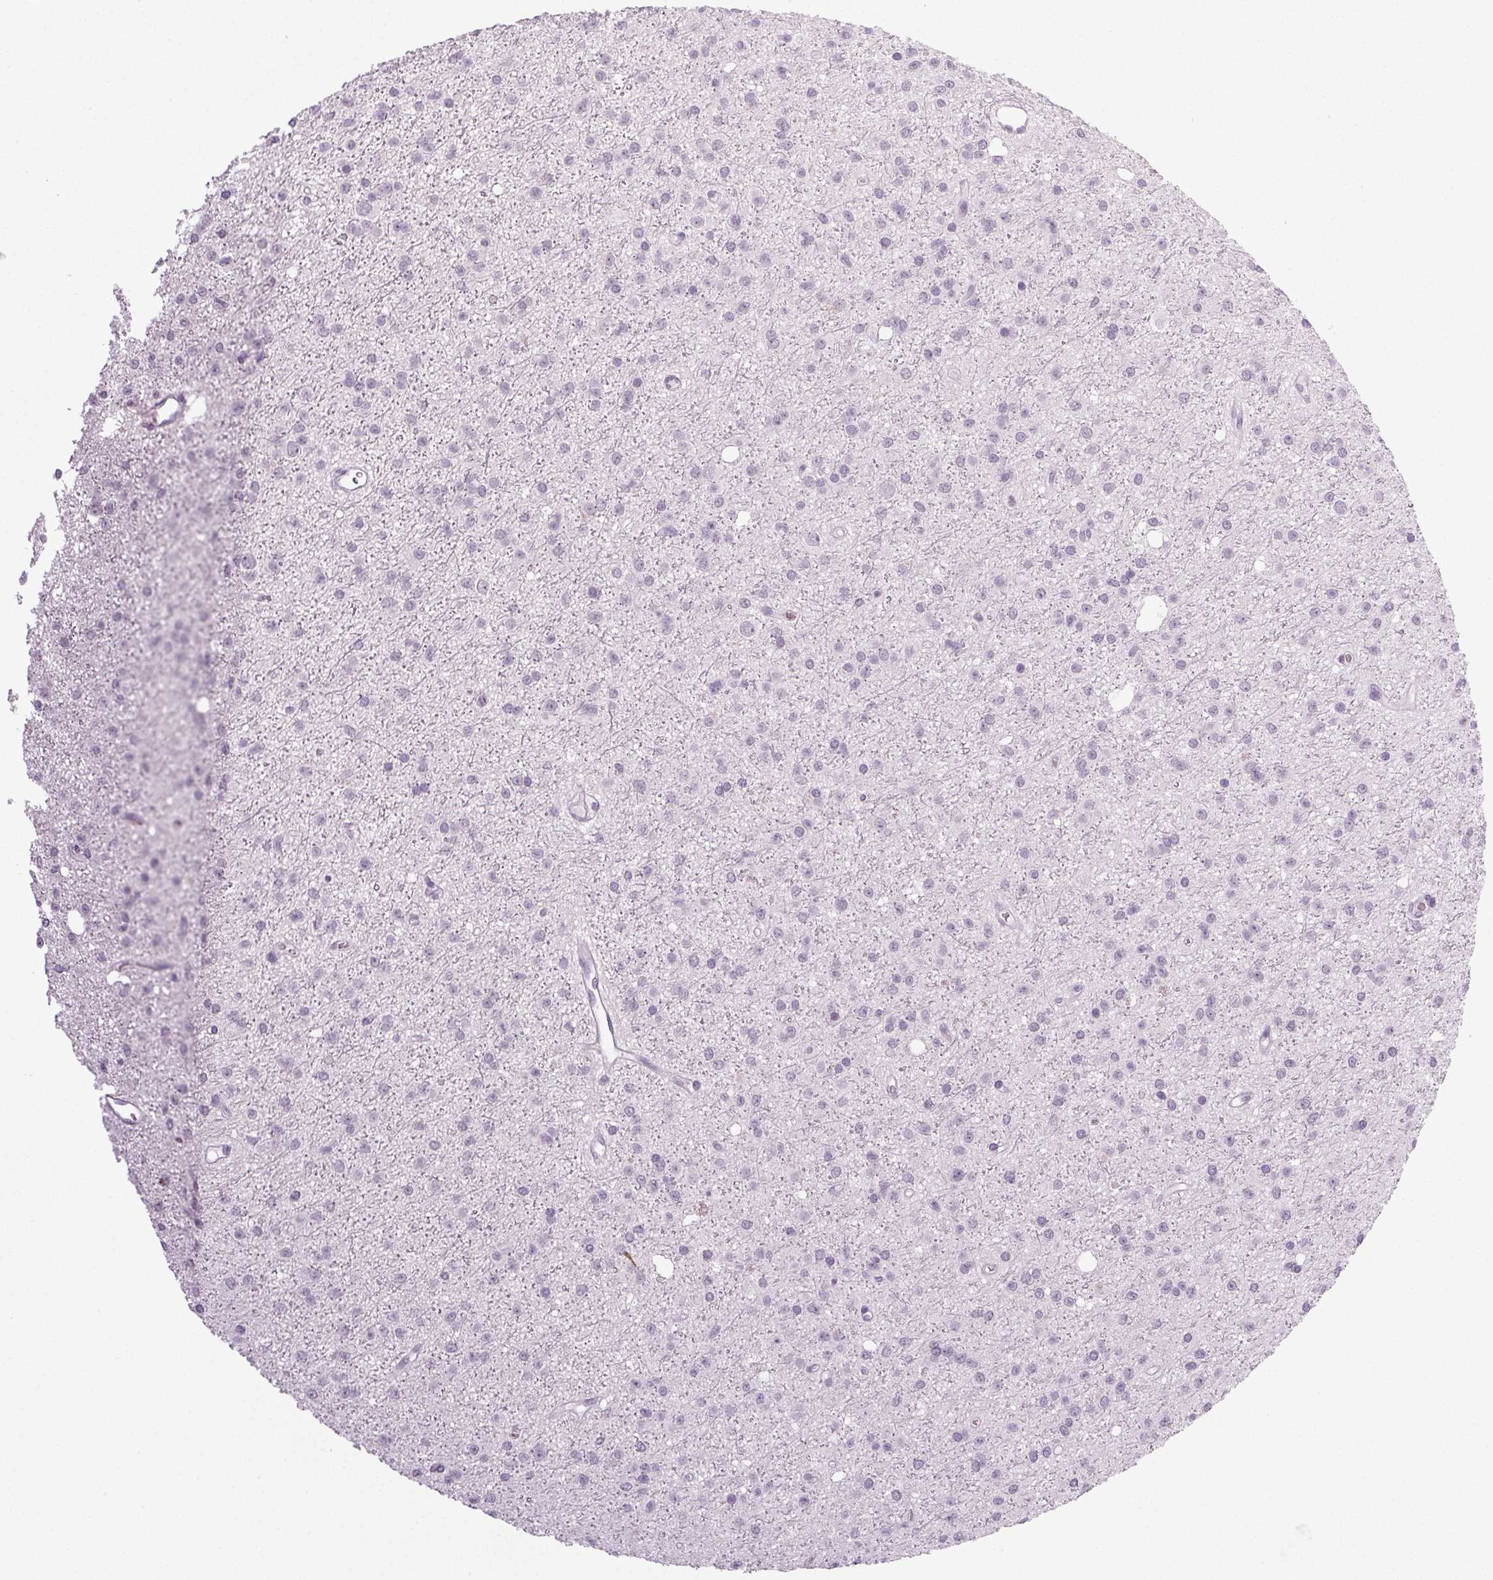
{"staining": {"intensity": "negative", "quantity": "none", "location": "none"}, "tissue": "glioma", "cell_type": "Tumor cells", "image_type": "cancer", "snomed": [{"axis": "morphology", "description": "Glioma, malignant, Low grade"}, {"axis": "topography", "description": "Brain"}], "caption": "An image of human malignant glioma (low-grade) is negative for staining in tumor cells.", "gene": "IGF2BP1", "patient": {"sex": "male", "age": 27}}